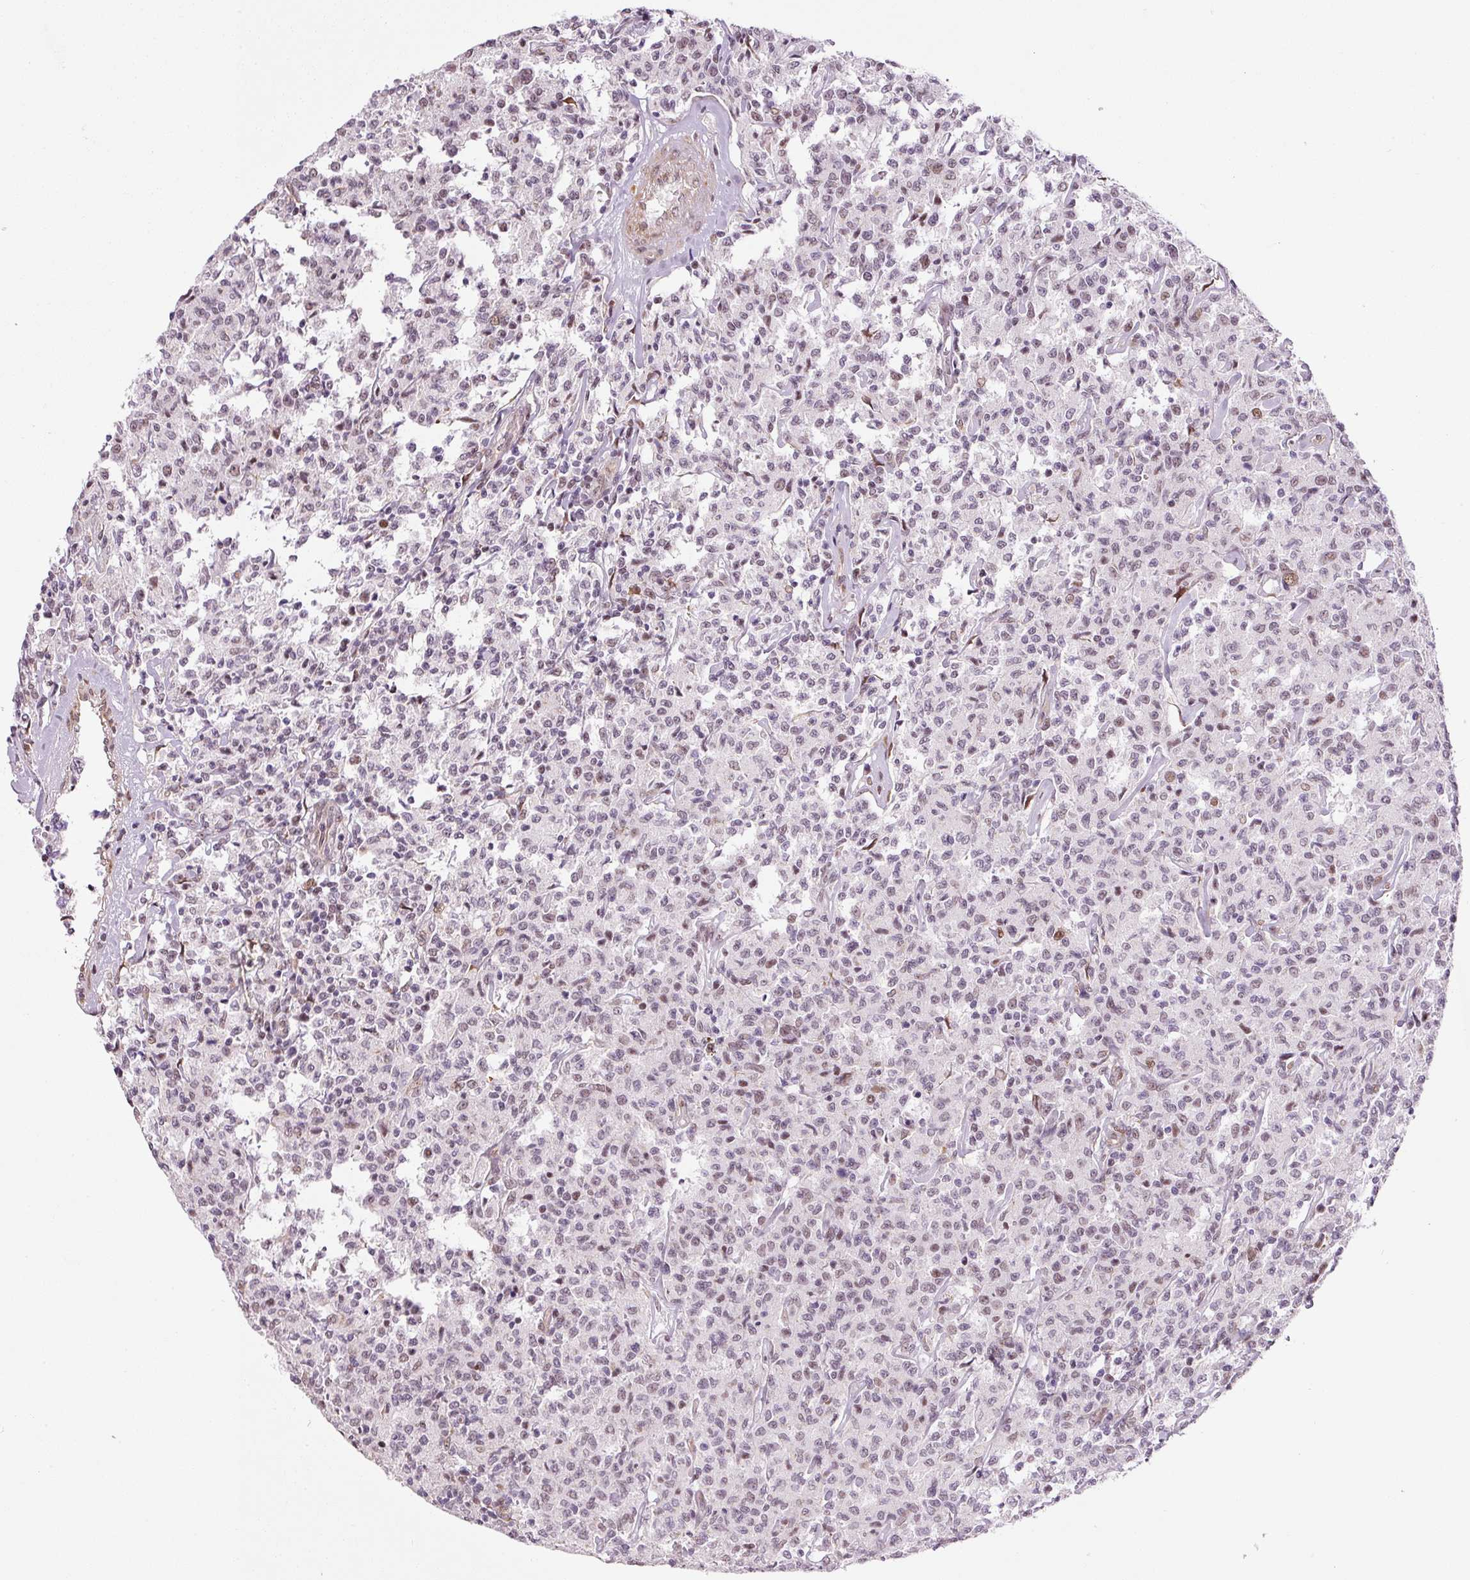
{"staining": {"intensity": "negative", "quantity": "none", "location": "none"}, "tissue": "lymphoma", "cell_type": "Tumor cells", "image_type": "cancer", "snomed": [{"axis": "morphology", "description": "Malignant lymphoma, non-Hodgkin's type, Low grade"}, {"axis": "topography", "description": "Small intestine"}], "caption": "Malignant lymphoma, non-Hodgkin's type (low-grade) was stained to show a protein in brown. There is no significant staining in tumor cells.", "gene": "ANKRD20A1", "patient": {"sex": "female", "age": 59}}